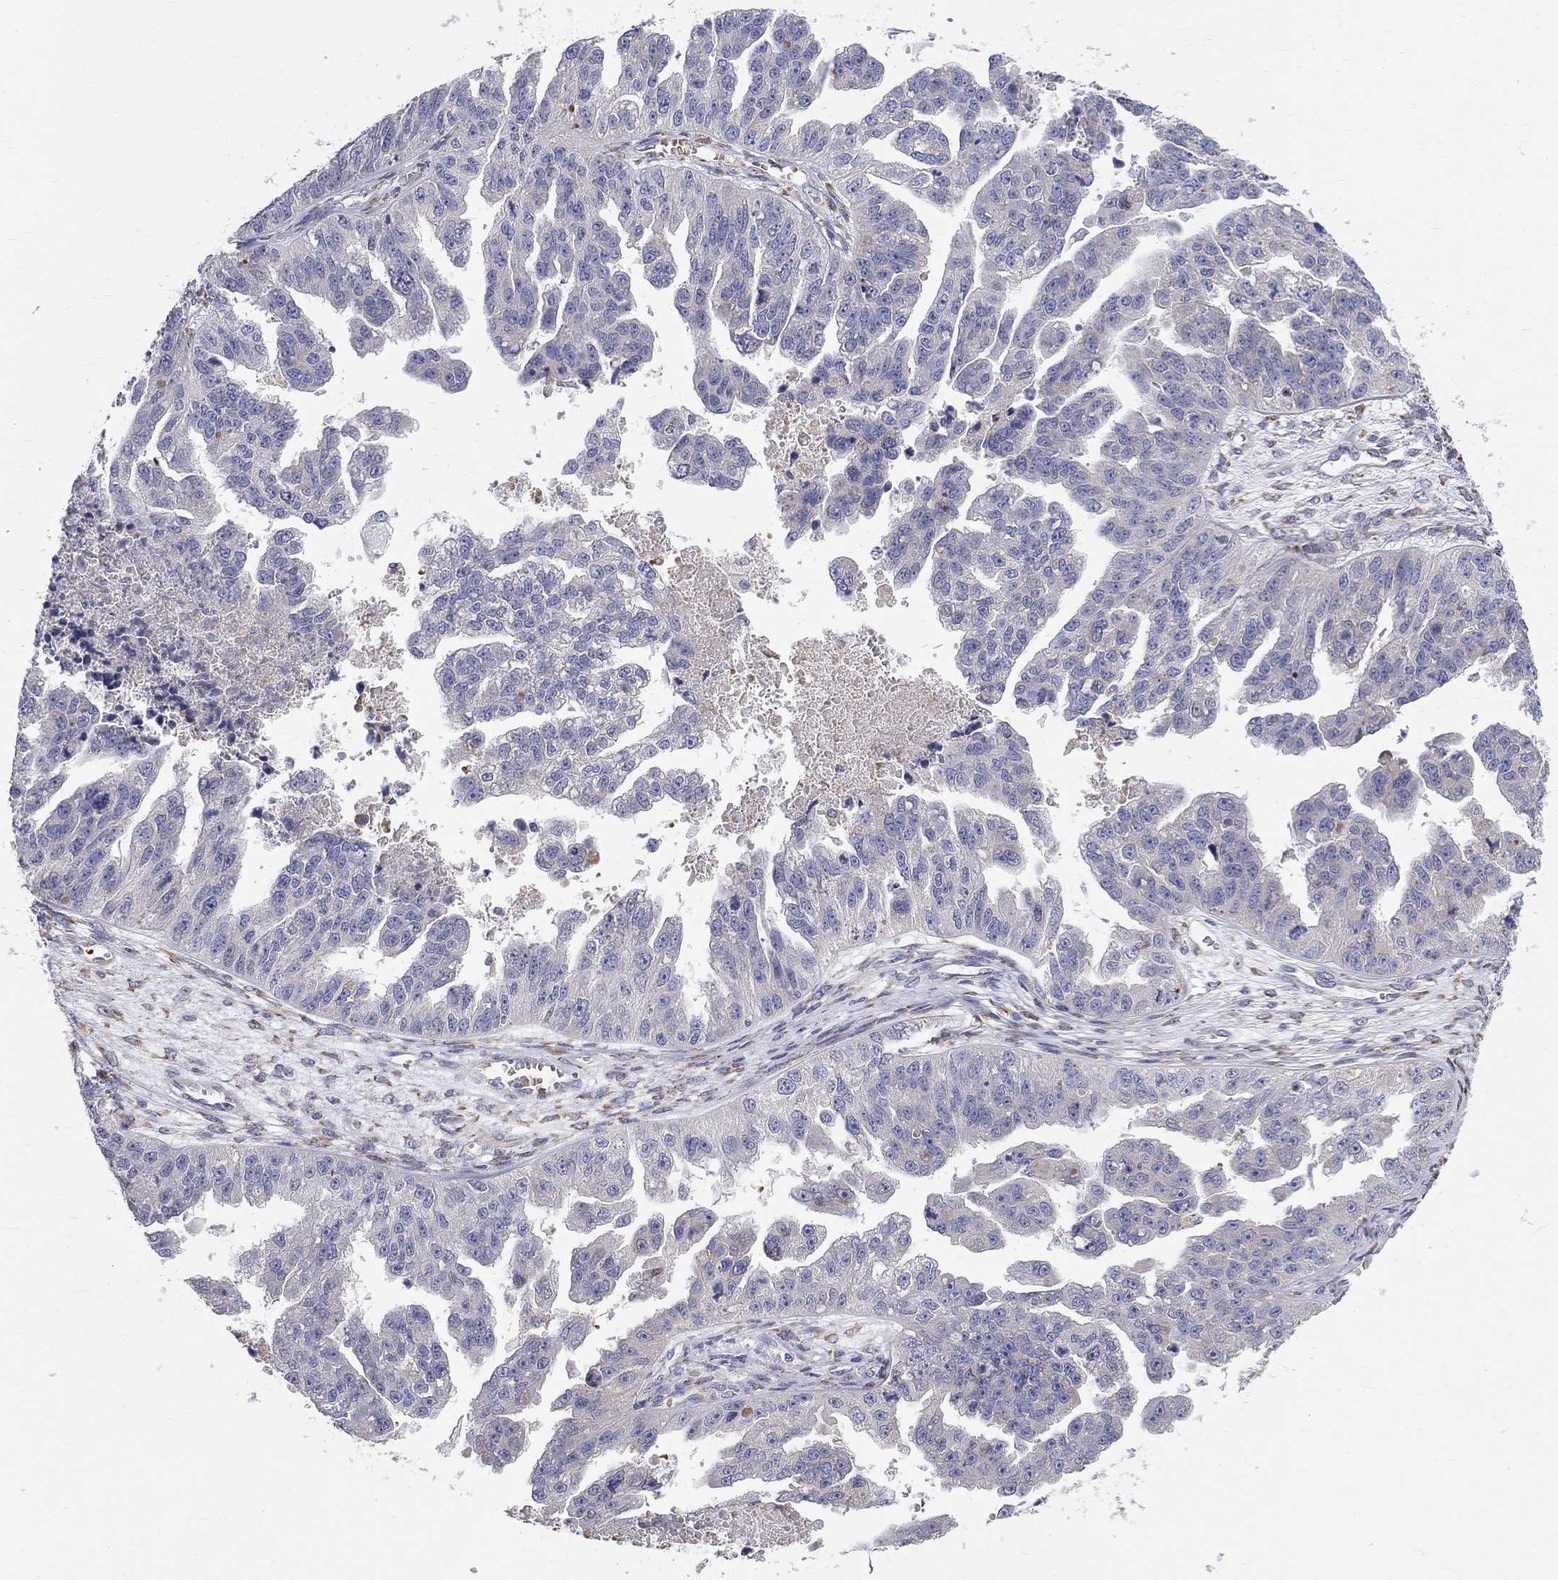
{"staining": {"intensity": "negative", "quantity": "none", "location": "none"}, "tissue": "ovarian cancer", "cell_type": "Tumor cells", "image_type": "cancer", "snomed": [{"axis": "morphology", "description": "Cystadenocarcinoma, serous, NOS"}, {"axis": "topography", "description": "Ovary"}], "caption": "An image of human ovarian cancer (serous cystadenocarcinoma) is negative for staining in tumor cells.", "gene": "CASTOR1", "patient": {"sex": "female", "age": 58}}